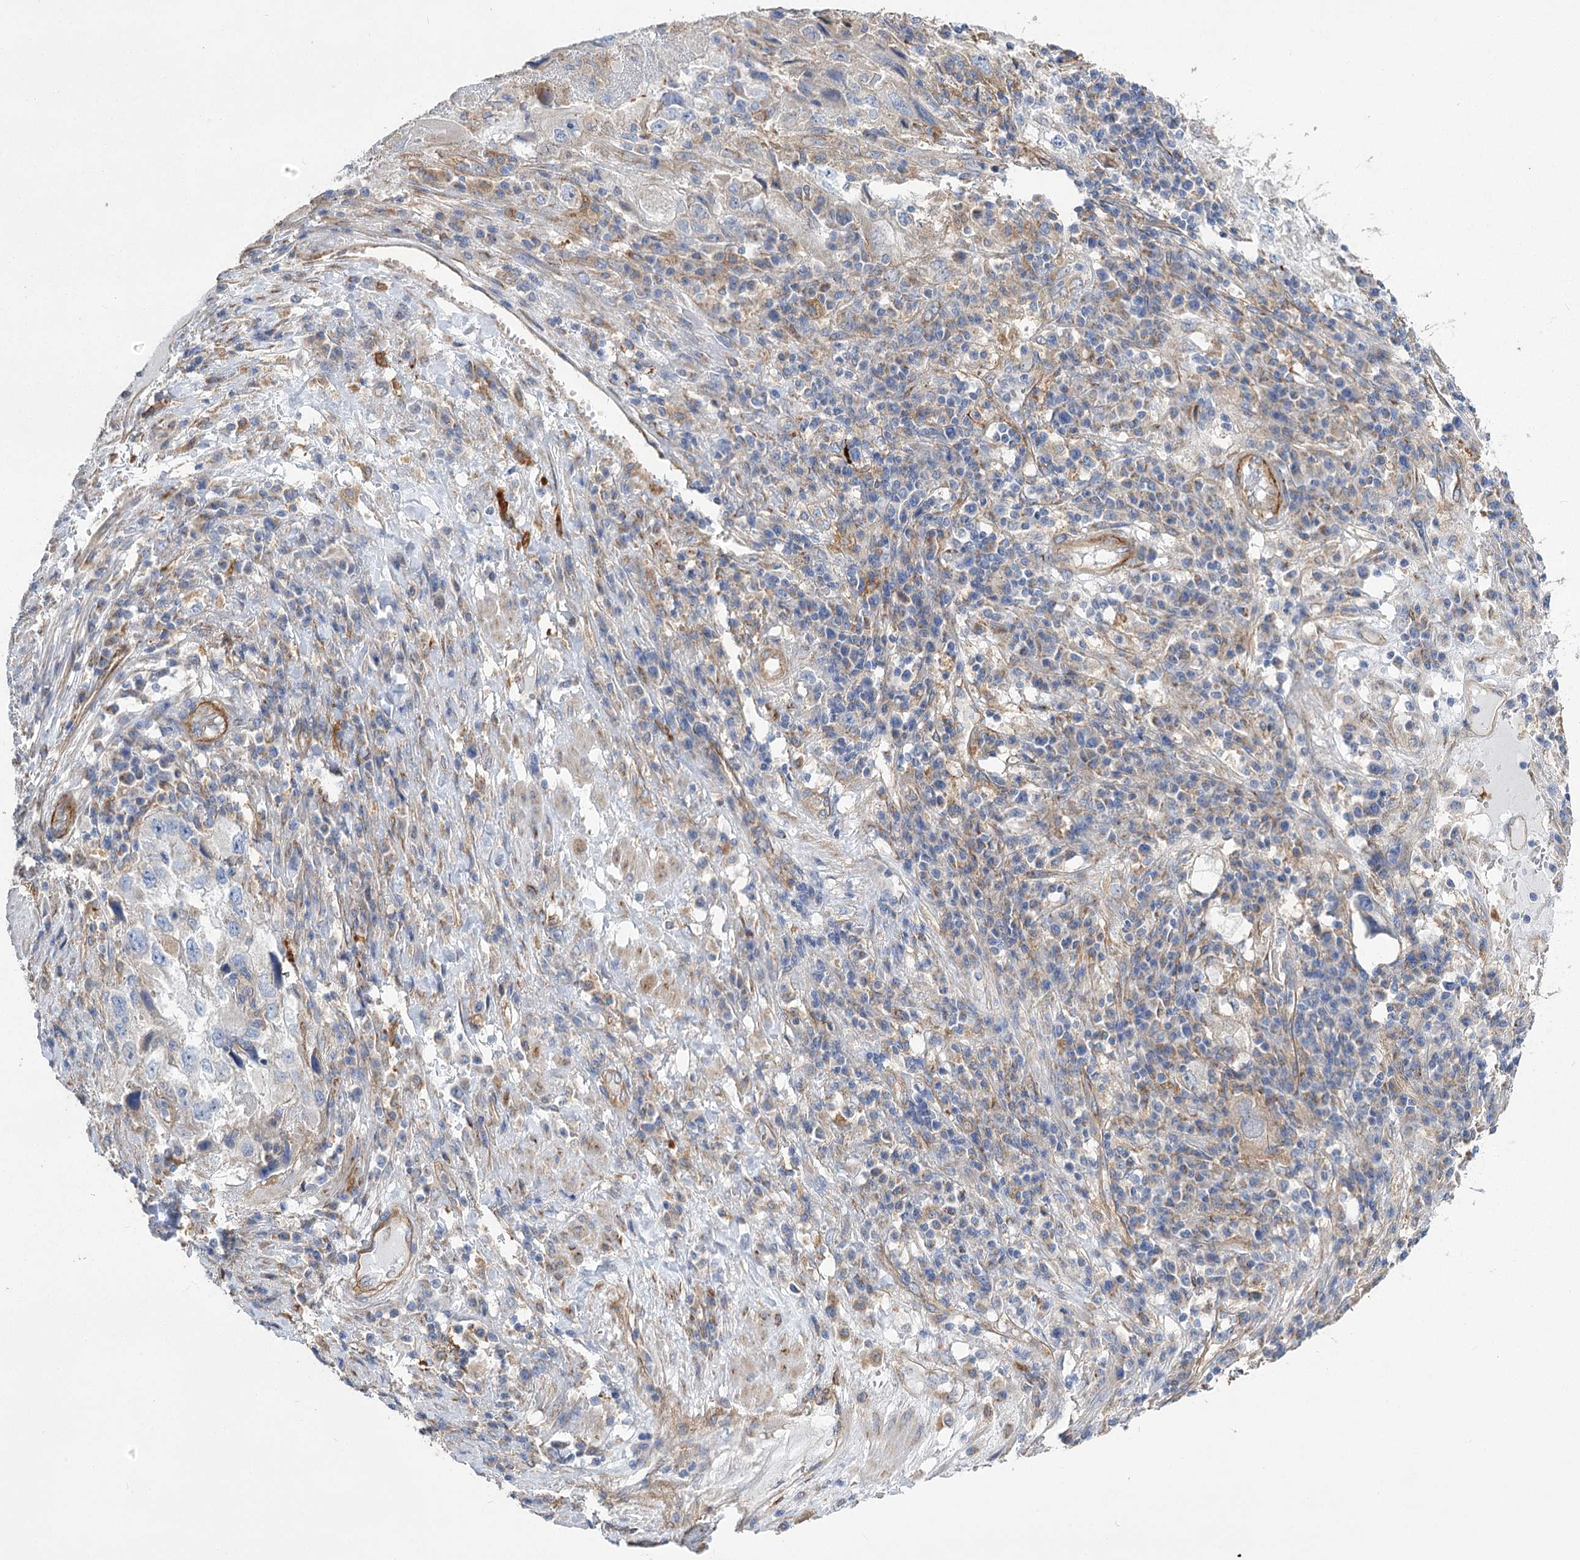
{"staining": {"intensity": "negative", "quantity": "none", "location": "none"}, "tissue": "endometrial cancer", "cell_type": "Tumor cells", "image_type": "cancer", "snomed": [{"axis": "morphology", "description": "Adenocarcinoma, NOS"}, {"axis": "topography", "description": "Endometrium"}], "caption": "Endometrial cancer stained for a protein using immunohistochemistry (IHC) shows no positivity tumor cells.", "gene": "RMDN2", "patient": {"sex": "female", "age": 49}}